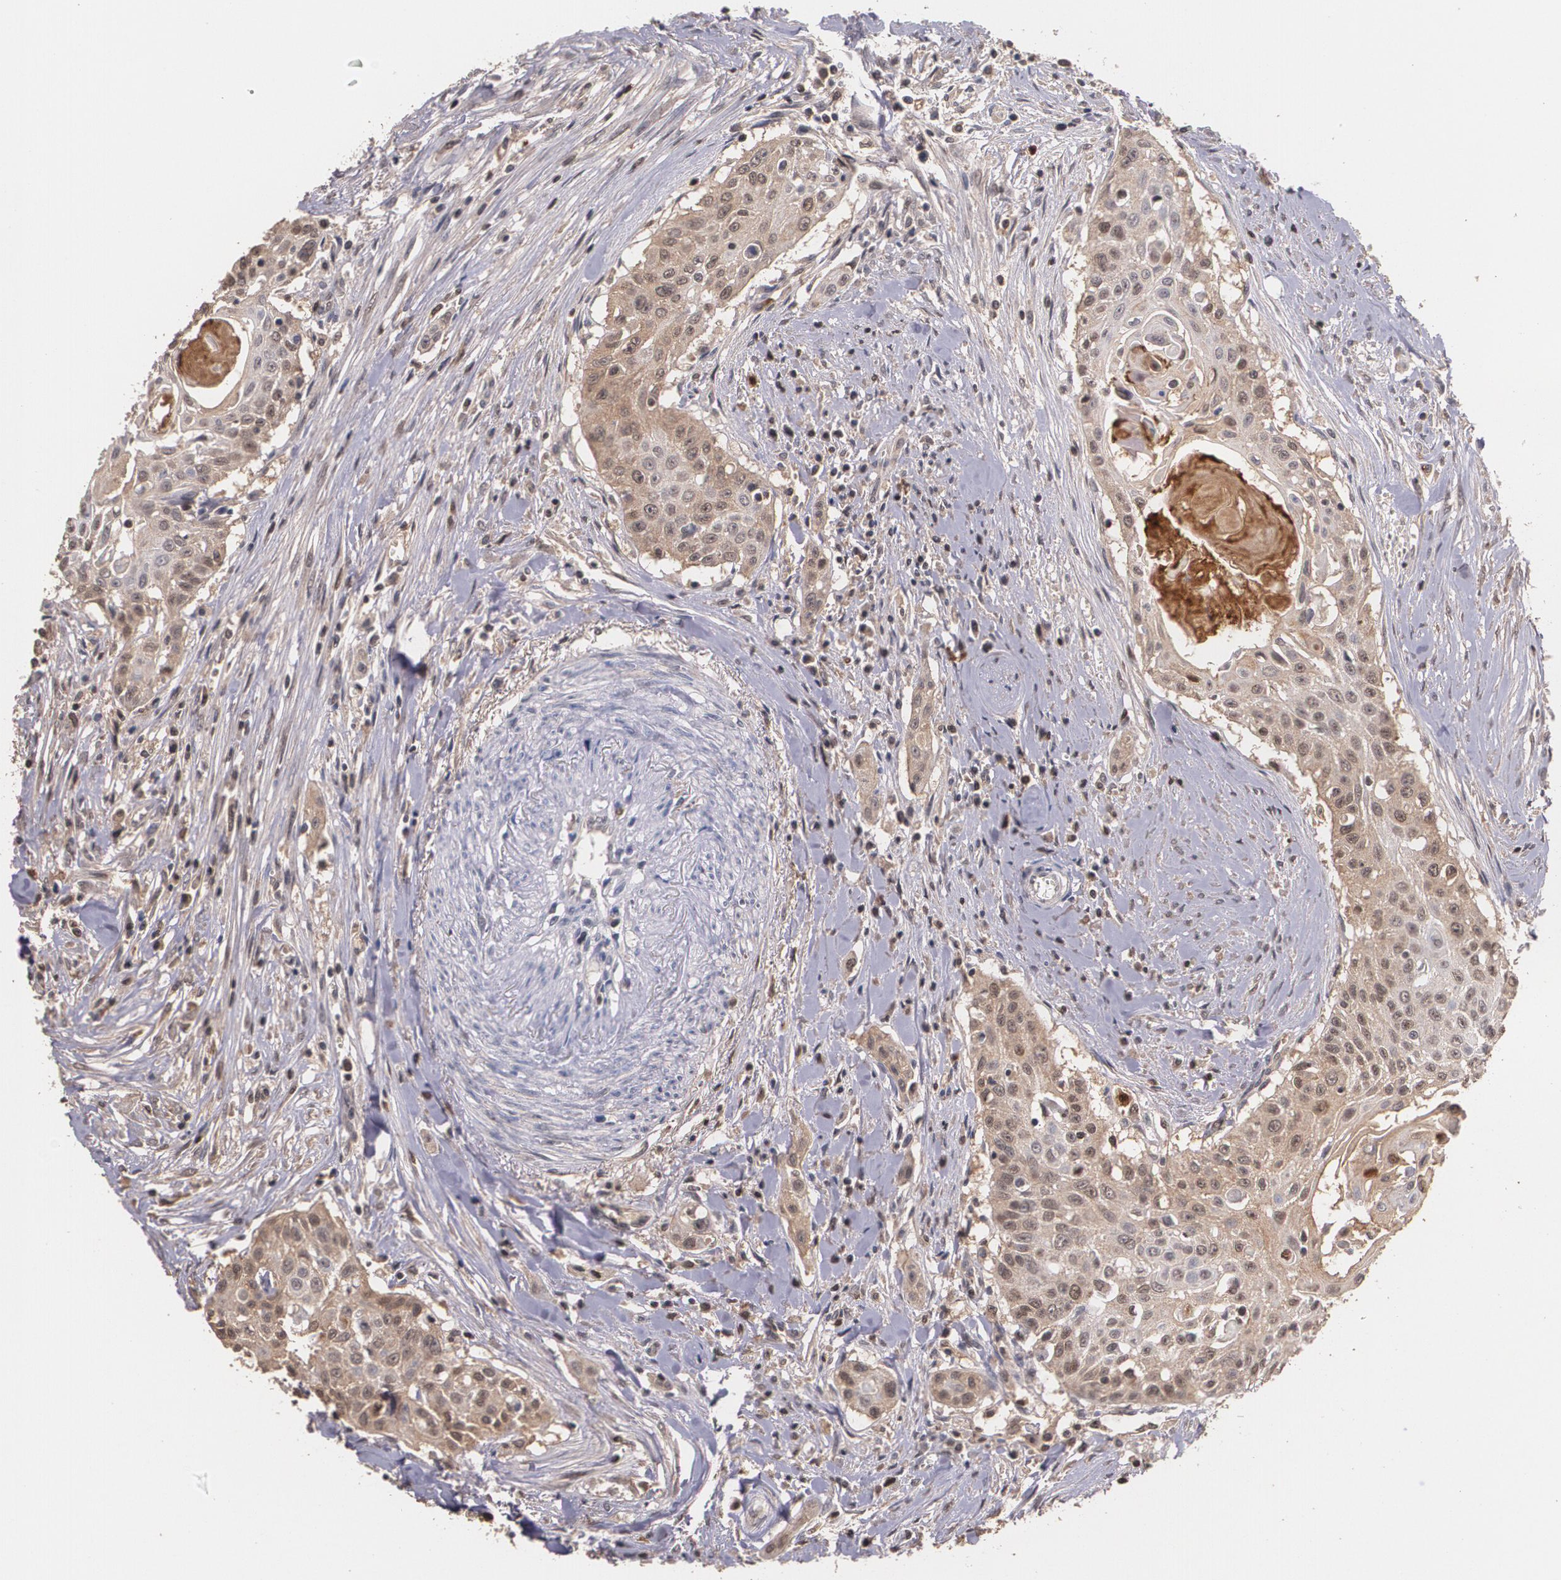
{"staining": {"intensity": "moderate", "quantity": ">75%", "location": "cytoplasmic/membranous"}, "tissue": "head and neck cancer", "cell_type": "Tumor cells", "image_type": "cancer", "snomed": [{"axis": "morphology", "description": "Squamous cell carcinoma, NOS"}, {"axis": "morphology", "description": "Squamous cell carcinoma, metastatic, NOS"}, {"axis": "topography", "description": "Lymph node"}, {"axis": "topography", "description": "Salivary gland"}, {"axis": "topography", "description": "Head-Neck"}], "caption": "The image displays a brown stain indicating the presence of a protein in the cytoplasmic/membranous of tumor cells in squamous cell carcinoma (head and neck).", "gene": "PTS", "patient": {"sex": "female", "age": 74}}